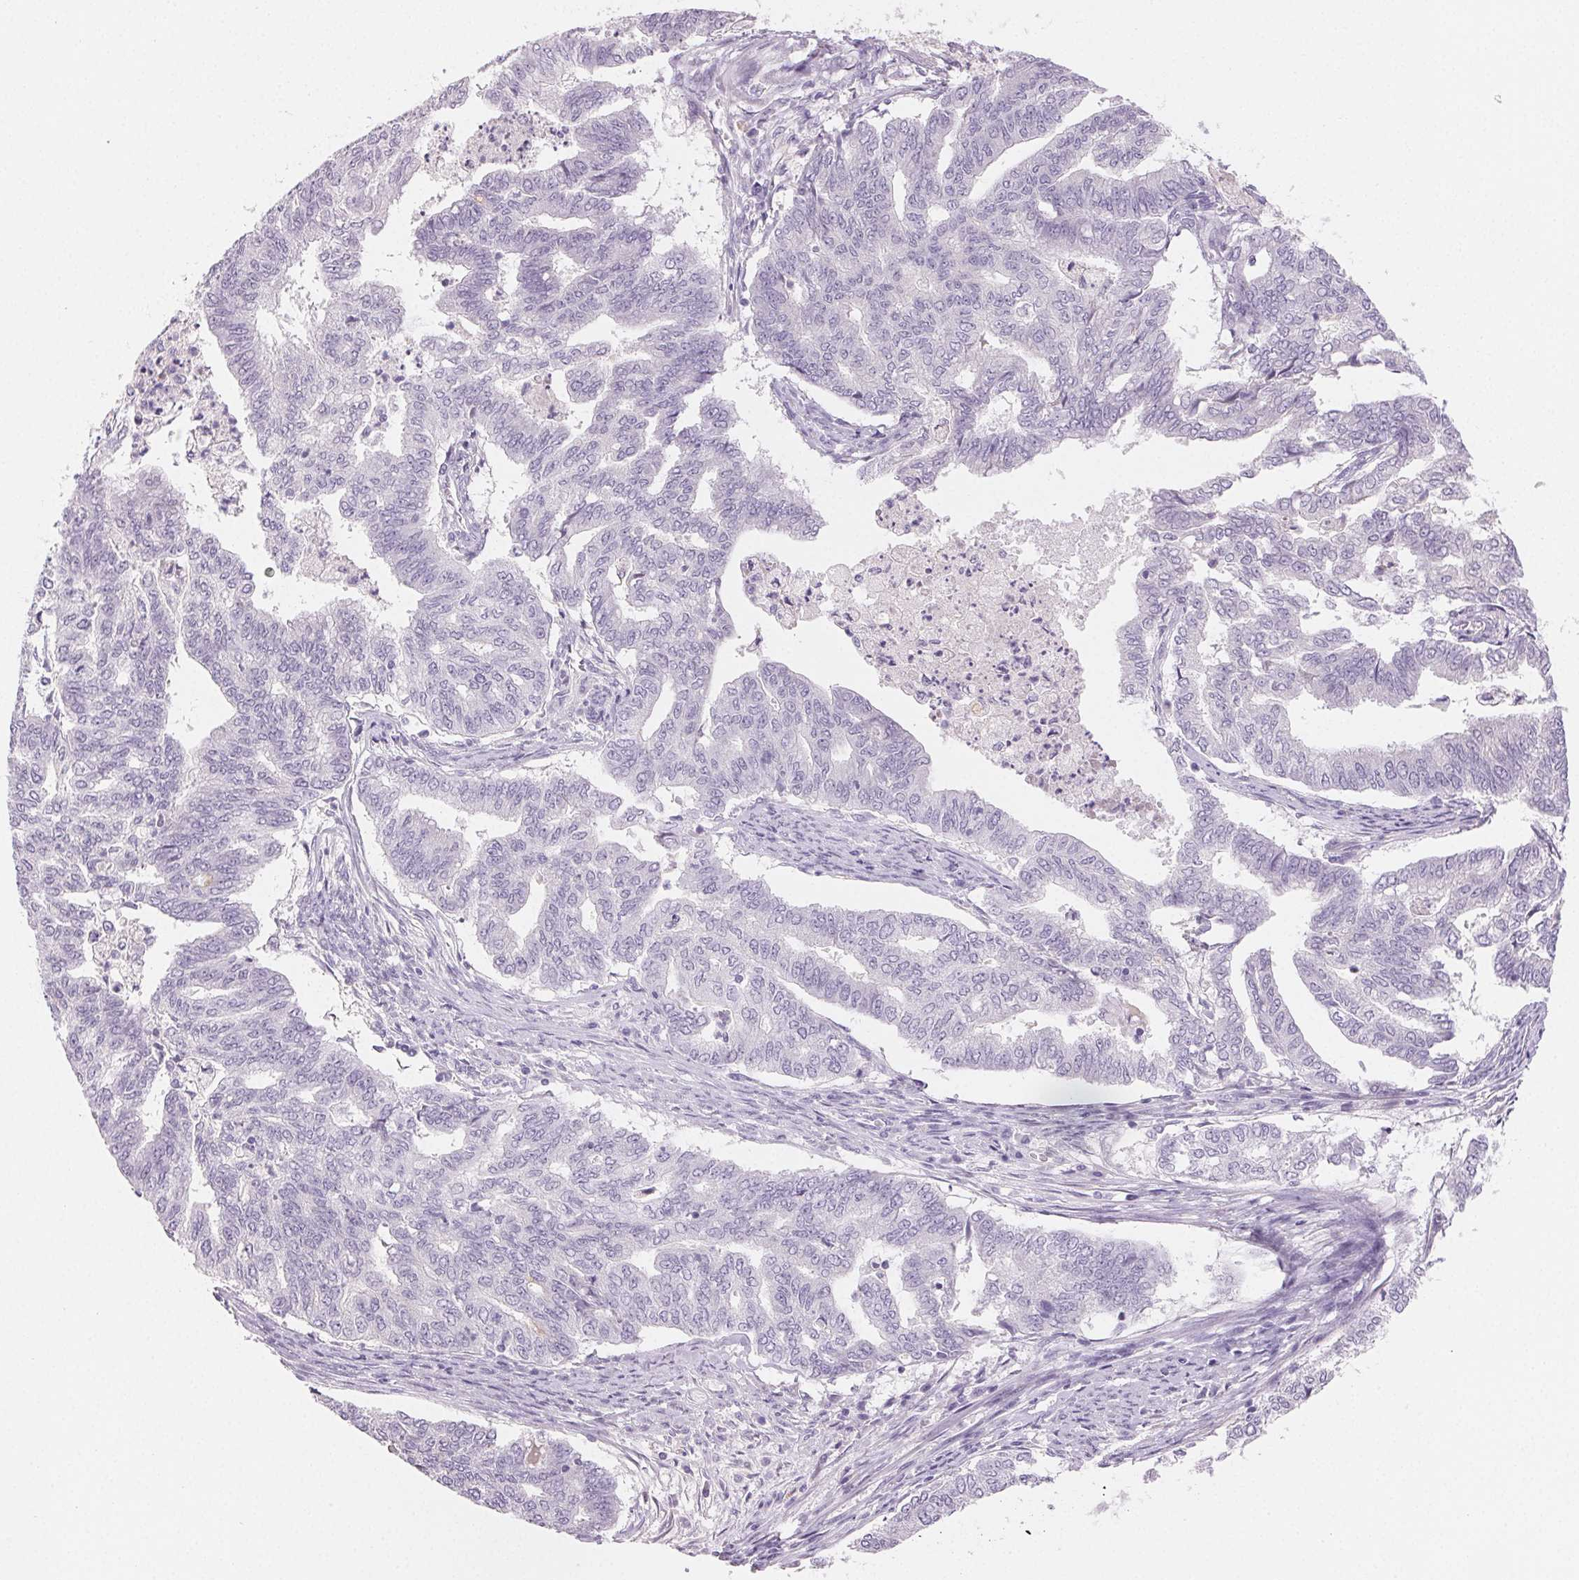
{"staining": {"intensity": "negative", "quantity": "none", "location": "none"}, "tissue": "endometrial cancer", "cell_type": "Tumor cells", "image_type": "cancer", "snomed": [{"axis": "morphology", "description": "Adenocarcinoma, NOS"}, {"axis": "topography", "description": "Endometrium"}], "caption": "Immunohistochemistry (IHC) micrograph of endometrial cancer (adenocarcinoma) stained for a protein (brown), which shows no positivity in tumor cells.", "gene": "BPIFB2", "patient": {"sex": "female", "age": 79}}